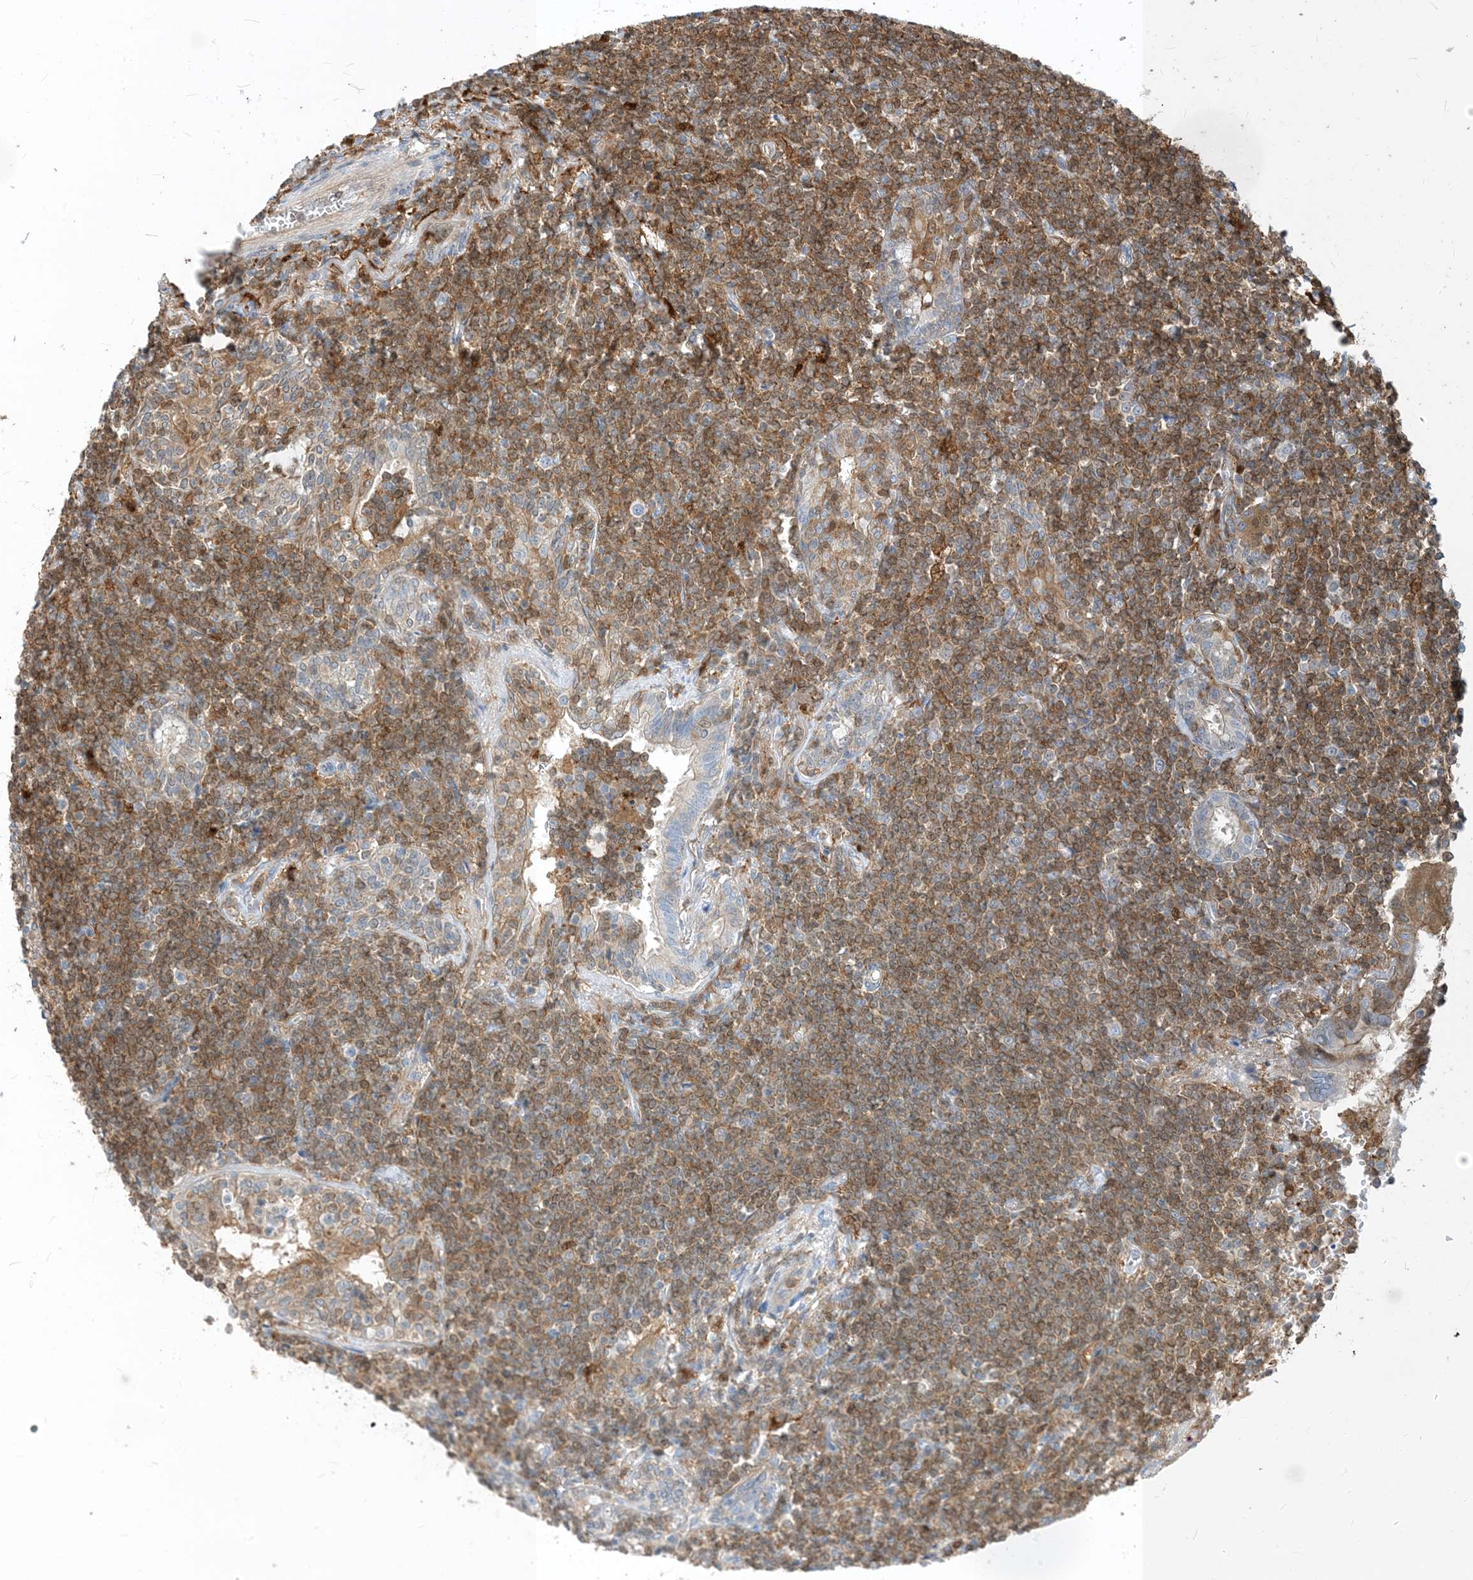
{"staining": {"intensity": "moderate", "quantity": ">75%", "location": "cytoplasmic/membranous"}, "tissue": "lymphoma", "cell_type": "Tumor cells", "image_type": "cancer", "snomed": [{"axis": "morphology", "description": "Malignant lymphoma, non-Hodgkin's type, Low grade"}, {"axis": "topography", "description": "Lung"}], "caption": "Malignant lymphoma, non-Hodgkin's type (low-grade) stained with DAB IHC displays medium levels of moderate cytoplasmic/membranous expression in approximately >75% of tumor cells.", "gene": "NAGK", "patient": {"sex": "female", "age": 71}}